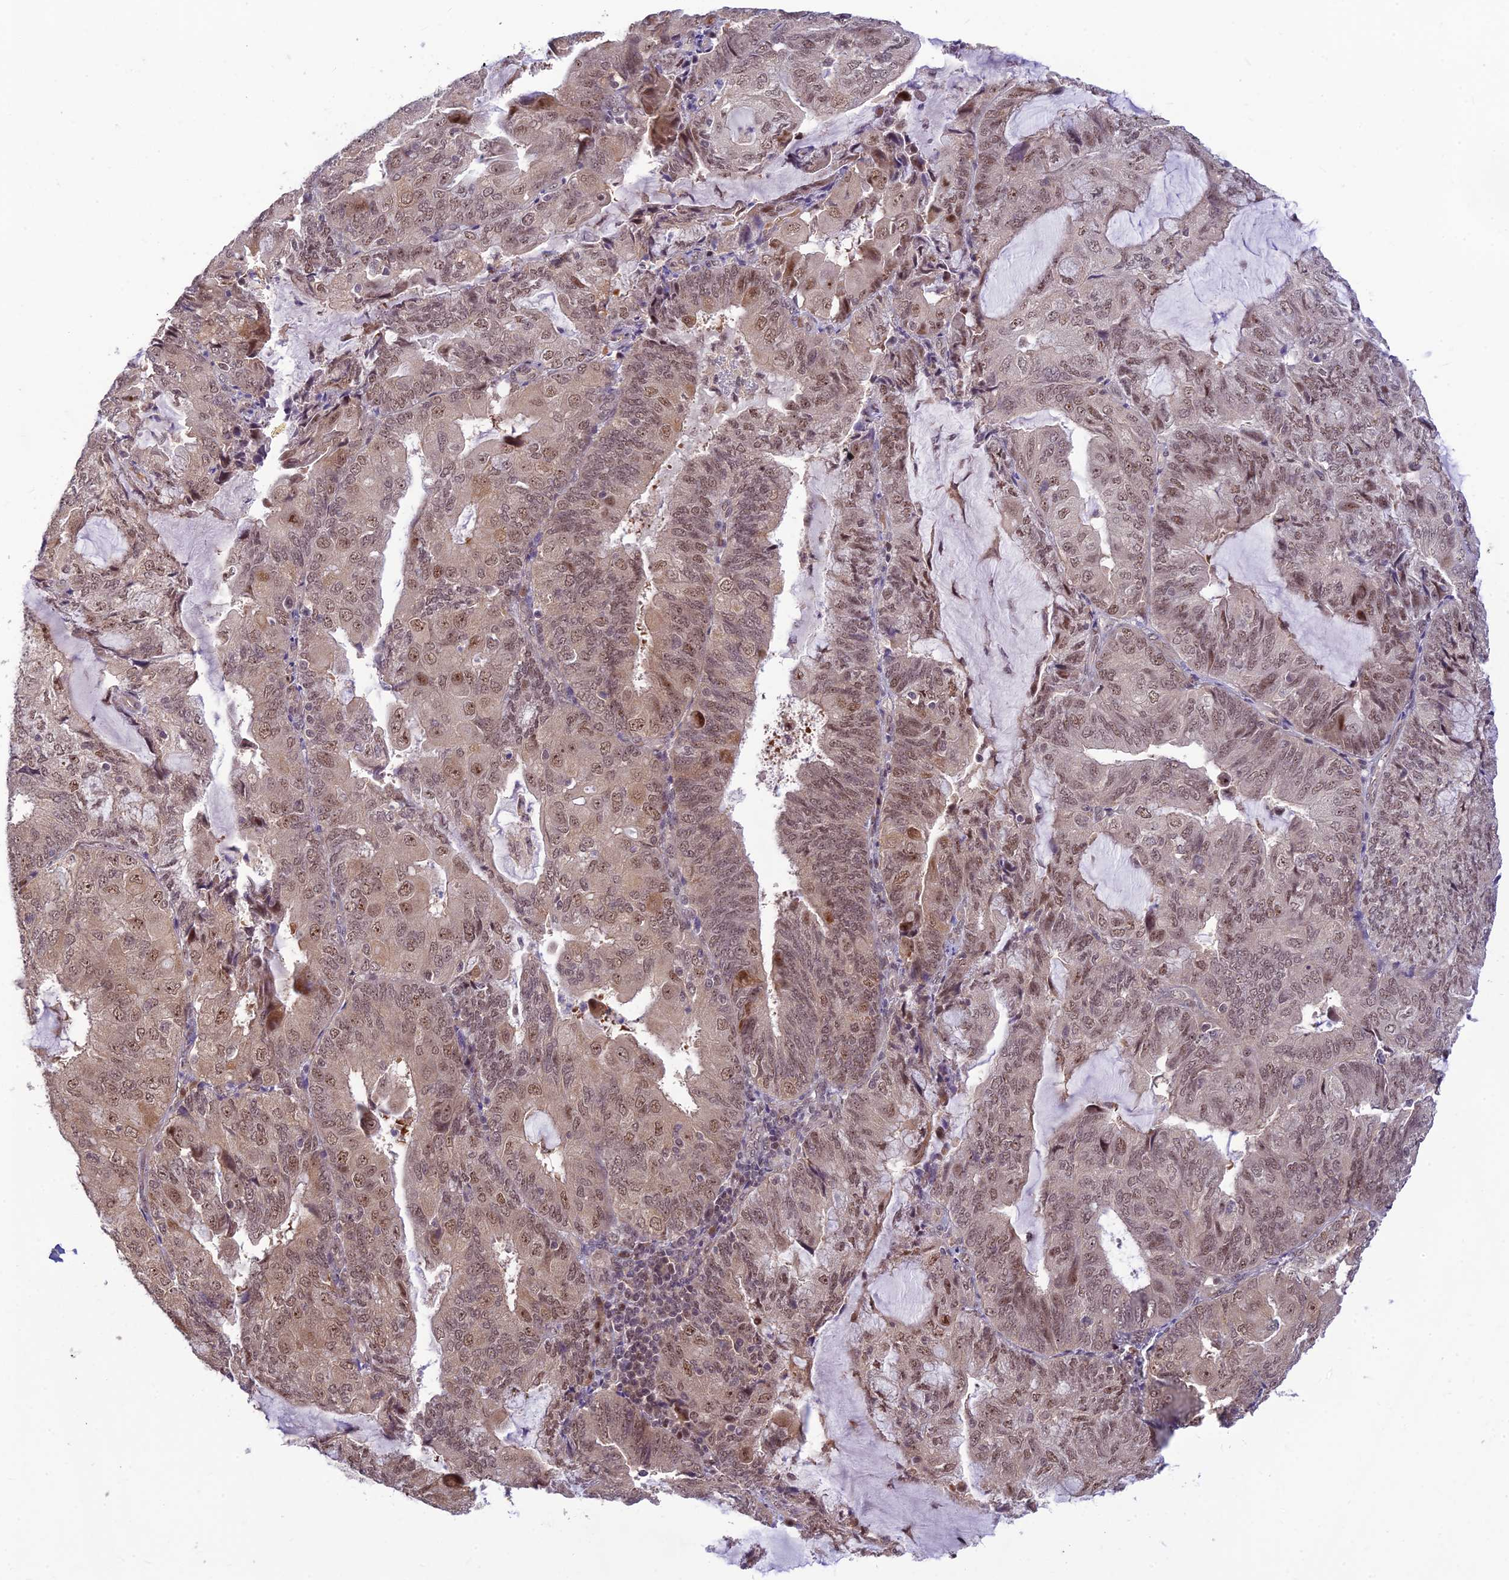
{"staining": {"intensity": "weak", "quantity": ">75%", "location": "nuclear"}, "tissue": "endometrial cancer", "cell_type": "Tumor cells", "image_type": "cancer", "snomed": [{"axis": "morphology", "description": "Adenocarcinoma, NOS"}, {"axis": "topography", "description": "Endometrium"}], "caption": "Protein staining displays weak nuclear positivity in approximately >75% of tumor cells in adenocarcinoma (endometrial).", "gene": "ASPDH", "patient": {"sex": "female", "age": 81}}